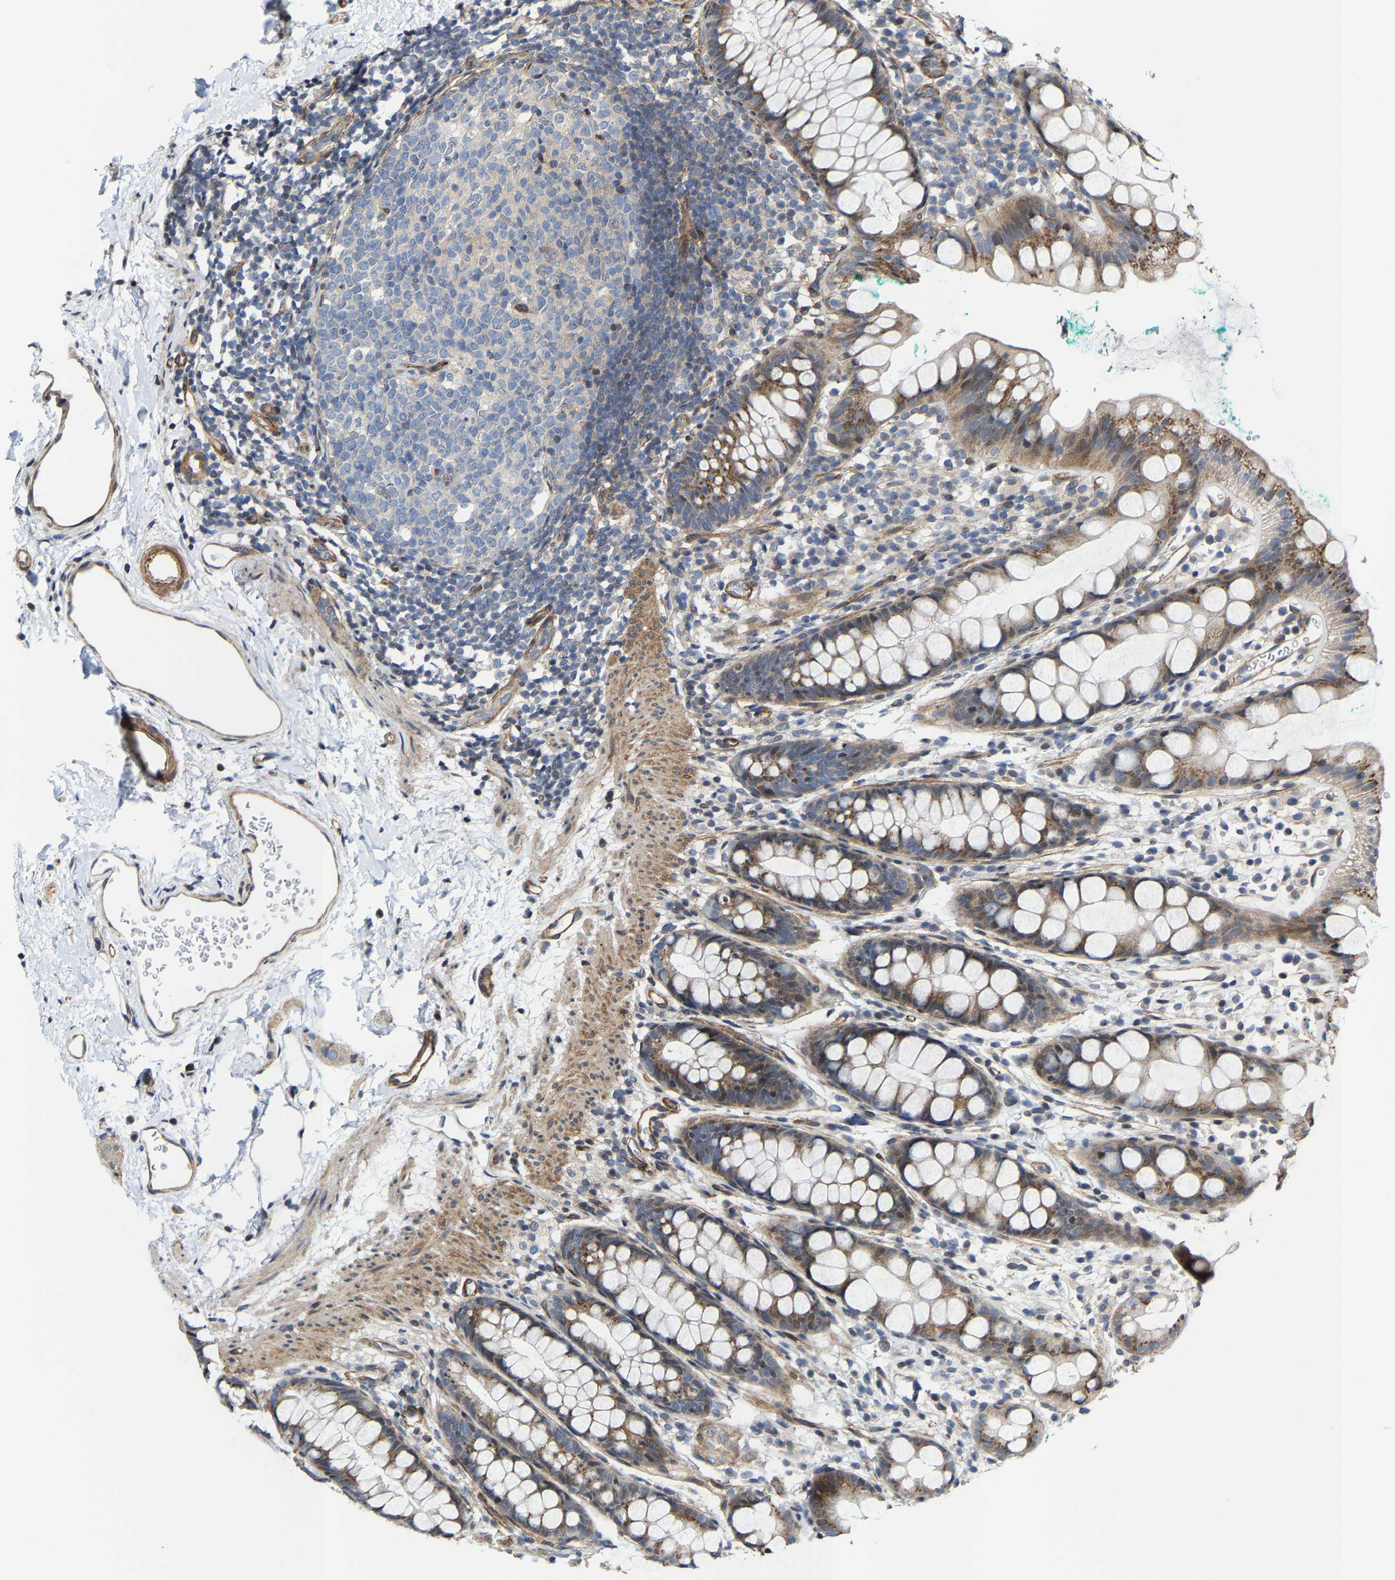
{"staining": {"intensity": "moderate", "quantity": ">75%", "location": "cytoplasmic/membranous"}, "tissue": "rectum", "cell_type": "Glandular cells", "image_type": "normal", "snomed": [{"axis": "morphology", "description": "Normal tissue, NOS"}, {"axis": "topography", "description": "Rectum"}], "caption": "Glandular cells reveal moderate cytoplasmic/membranous expression in about >75% of cells in unremarkable rectum. The staining was performed using DAB (3,3'-diaminobenzidine) to visualize the protein expression in brown, while the nuclei were stained in blue with hematoxylin (Magnification: 20x).", "gene": "TGFB1I1", "patient": {"sex": "female", "age": 65}}